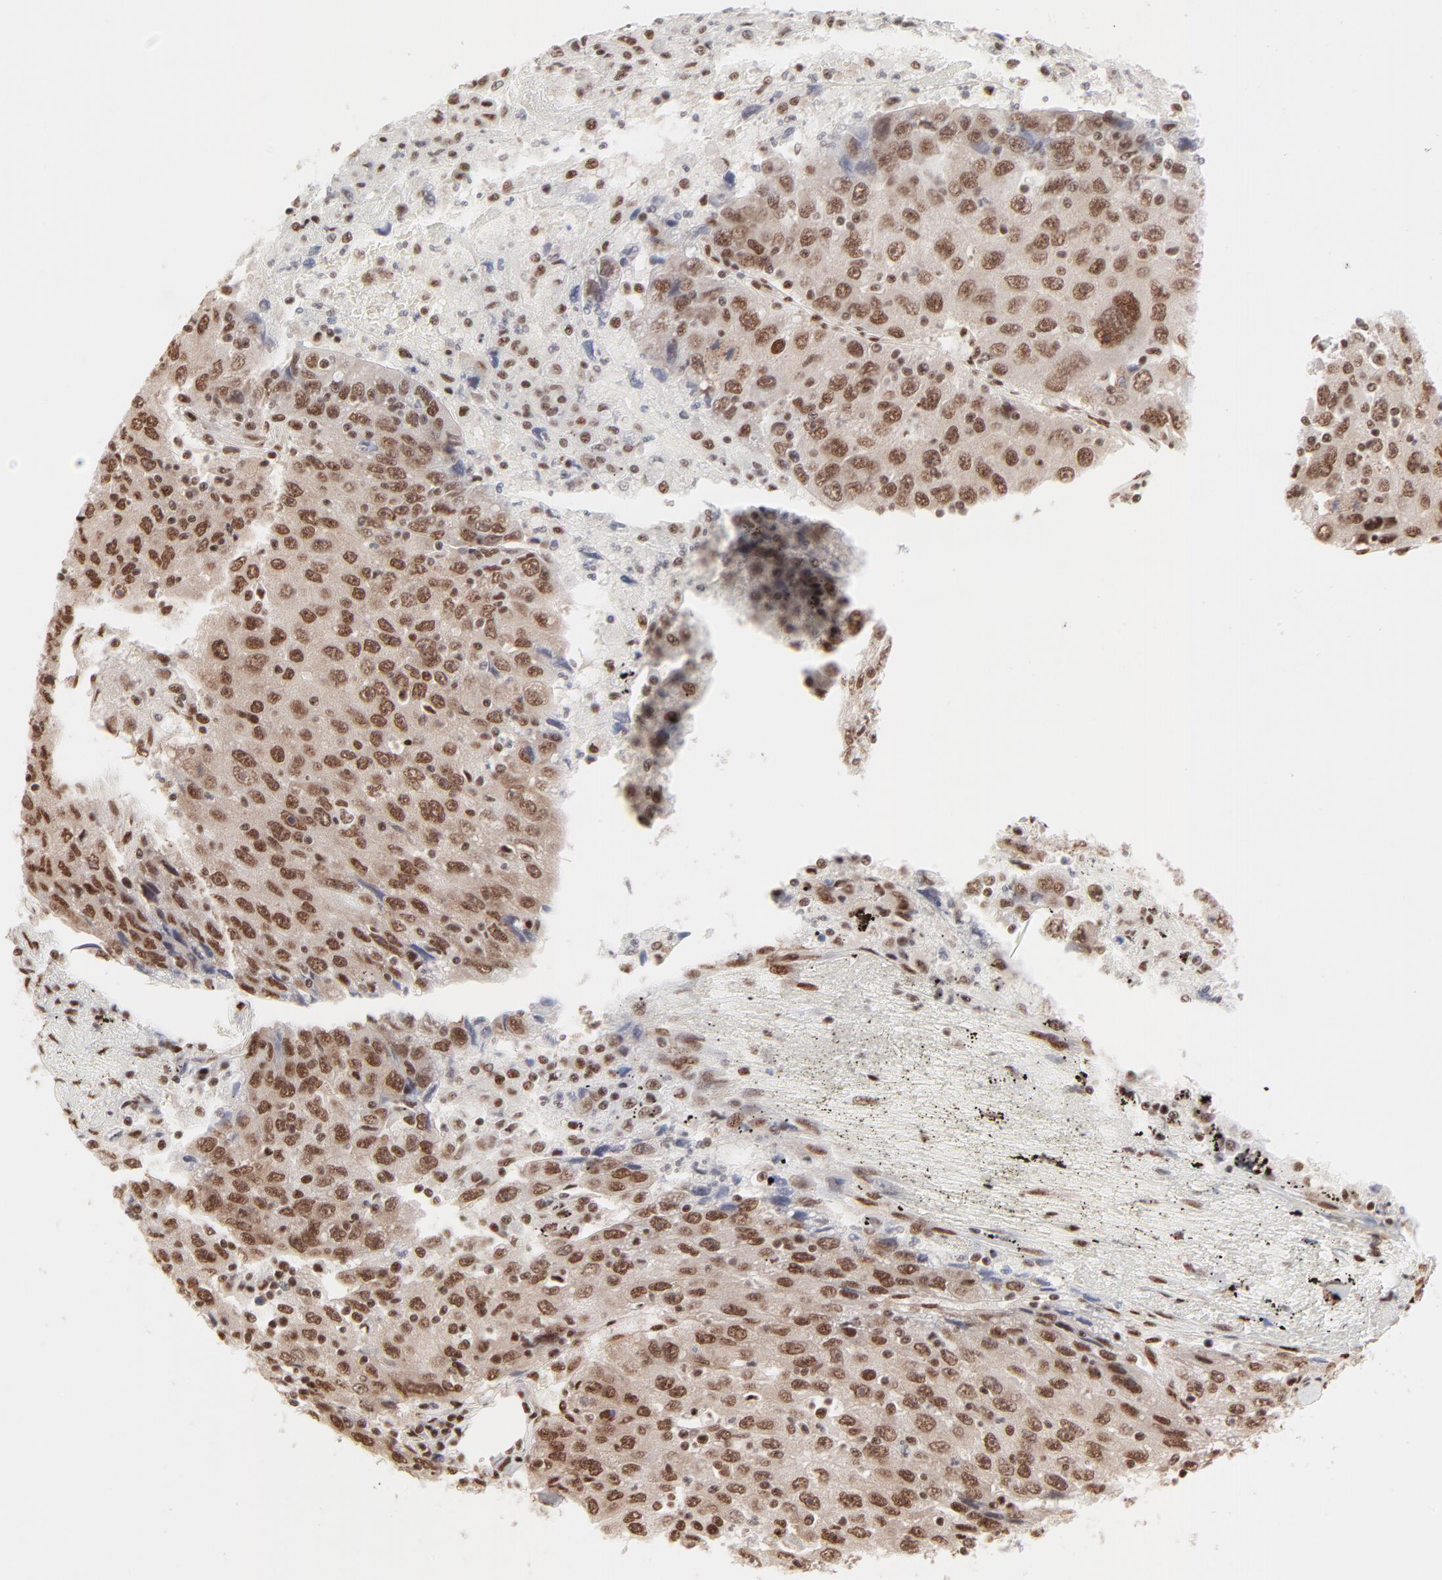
{"staining": {"intensity": "moderate", "quantity": ">75%", "location": "nuclear"}, "tissue": "liver cancer", "cell_type": "Tumor cells", "image_type": "cancer", "snomed": [{"axis": "morphology", "description": "Carcinoma, Hepatocellular, NOS"}, {"axis": "topography", "description": "Liver"}], "caption": "This is an image of IHC staining of liver cancer, which shows moderate positivity in the nuclear of tumor cells.", "gene": "TARDBP", "patient": {"sex": "male", "age": 49}}